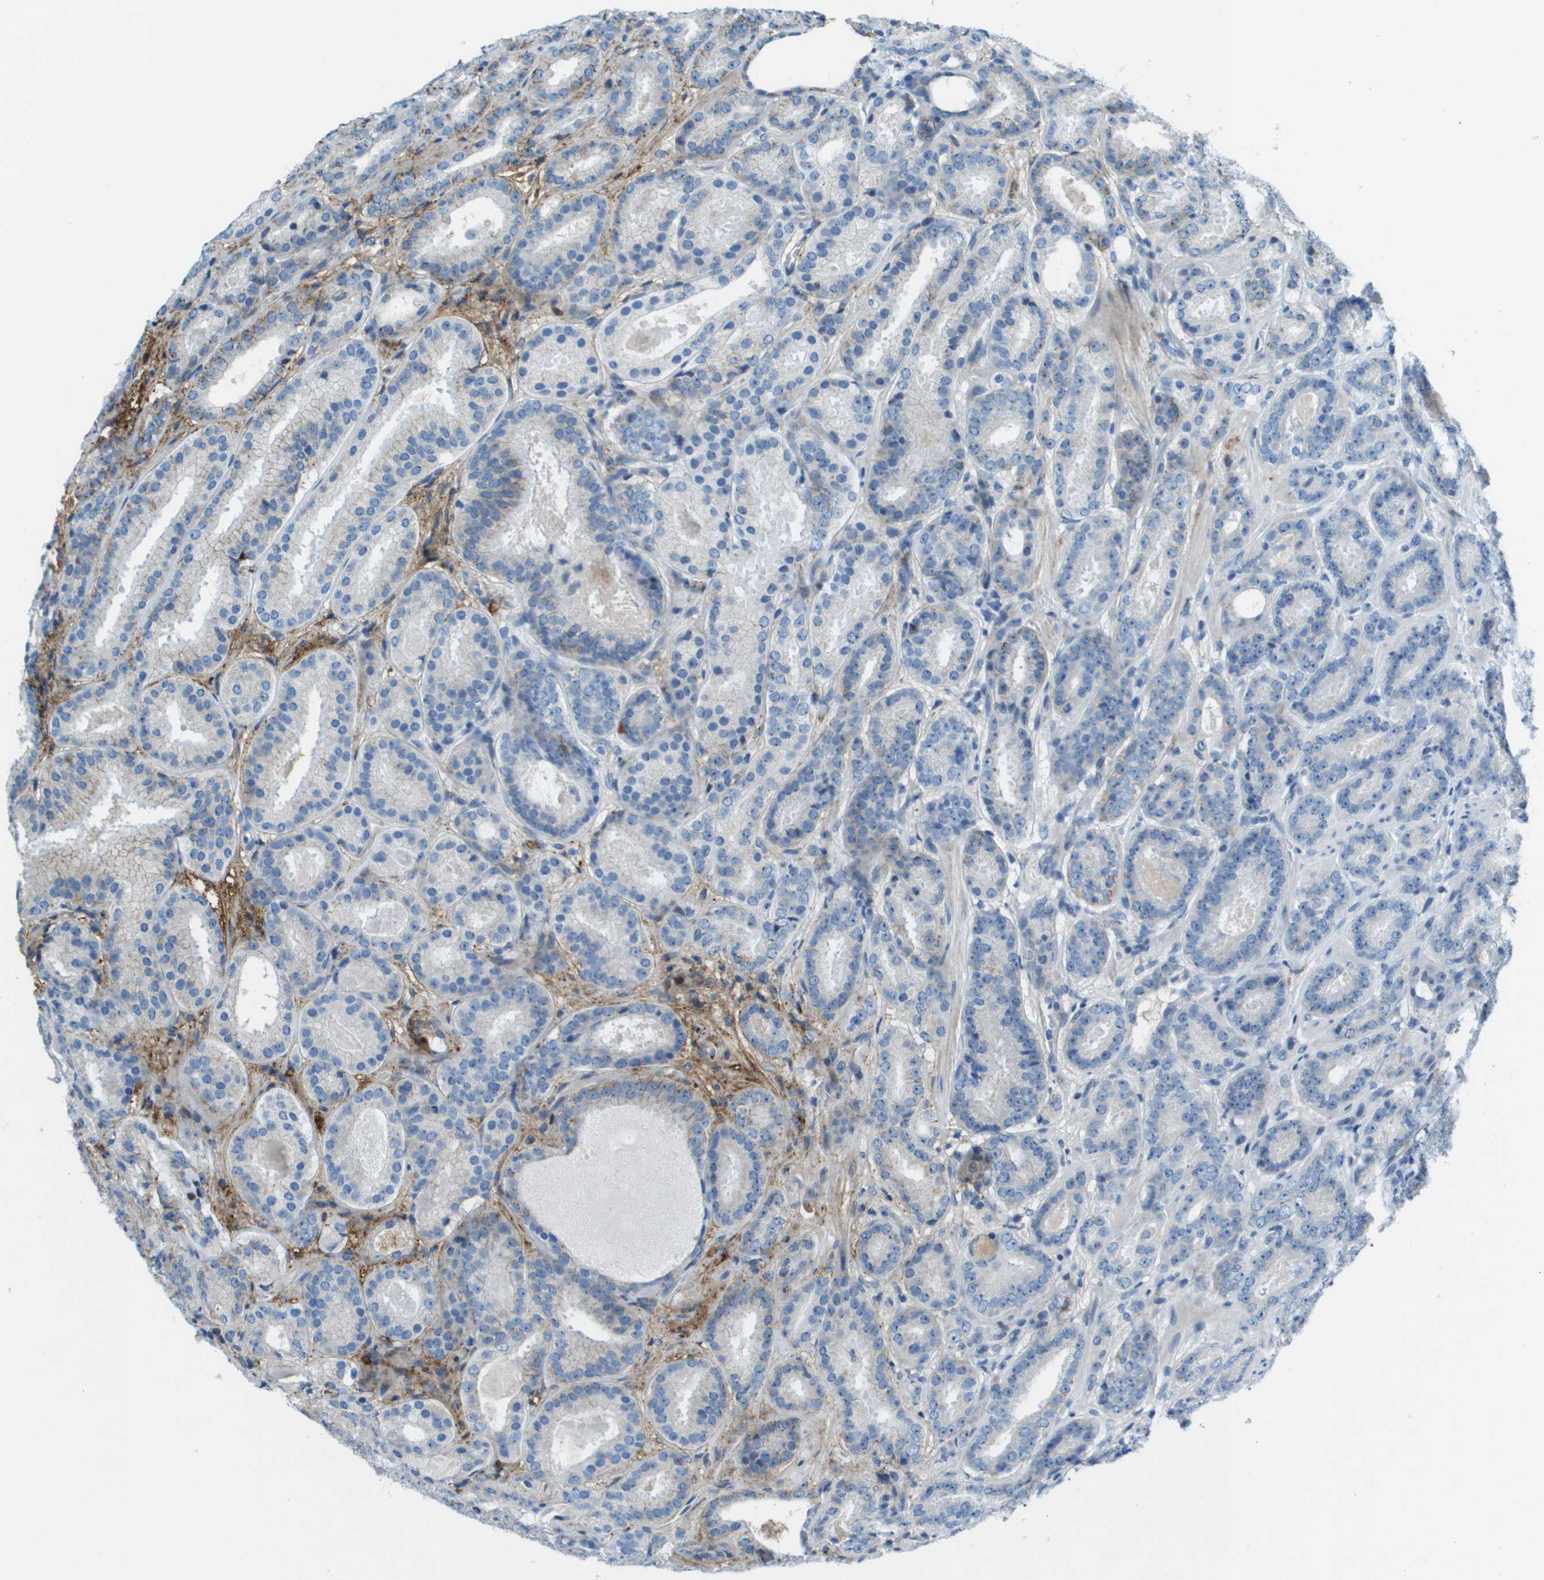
{"staining": {"intensity": "negative", "quantity": "none", "location": "none"}, "tissue": "prostate cancer", "cell_type": "Tumor cells", "image_type": "cancer", "snomed": [{"axis": "morphology", "description": "Adenocarcinoma, Low grade"}, {"axis": "topography", "description": "Prostate"}], "caption": "Tumor cells are negative for brown protein staining in prostate low-grade adenocarcinoma.", "gene": "SDC1", "patient": {"sex": "male", "age": 69}}